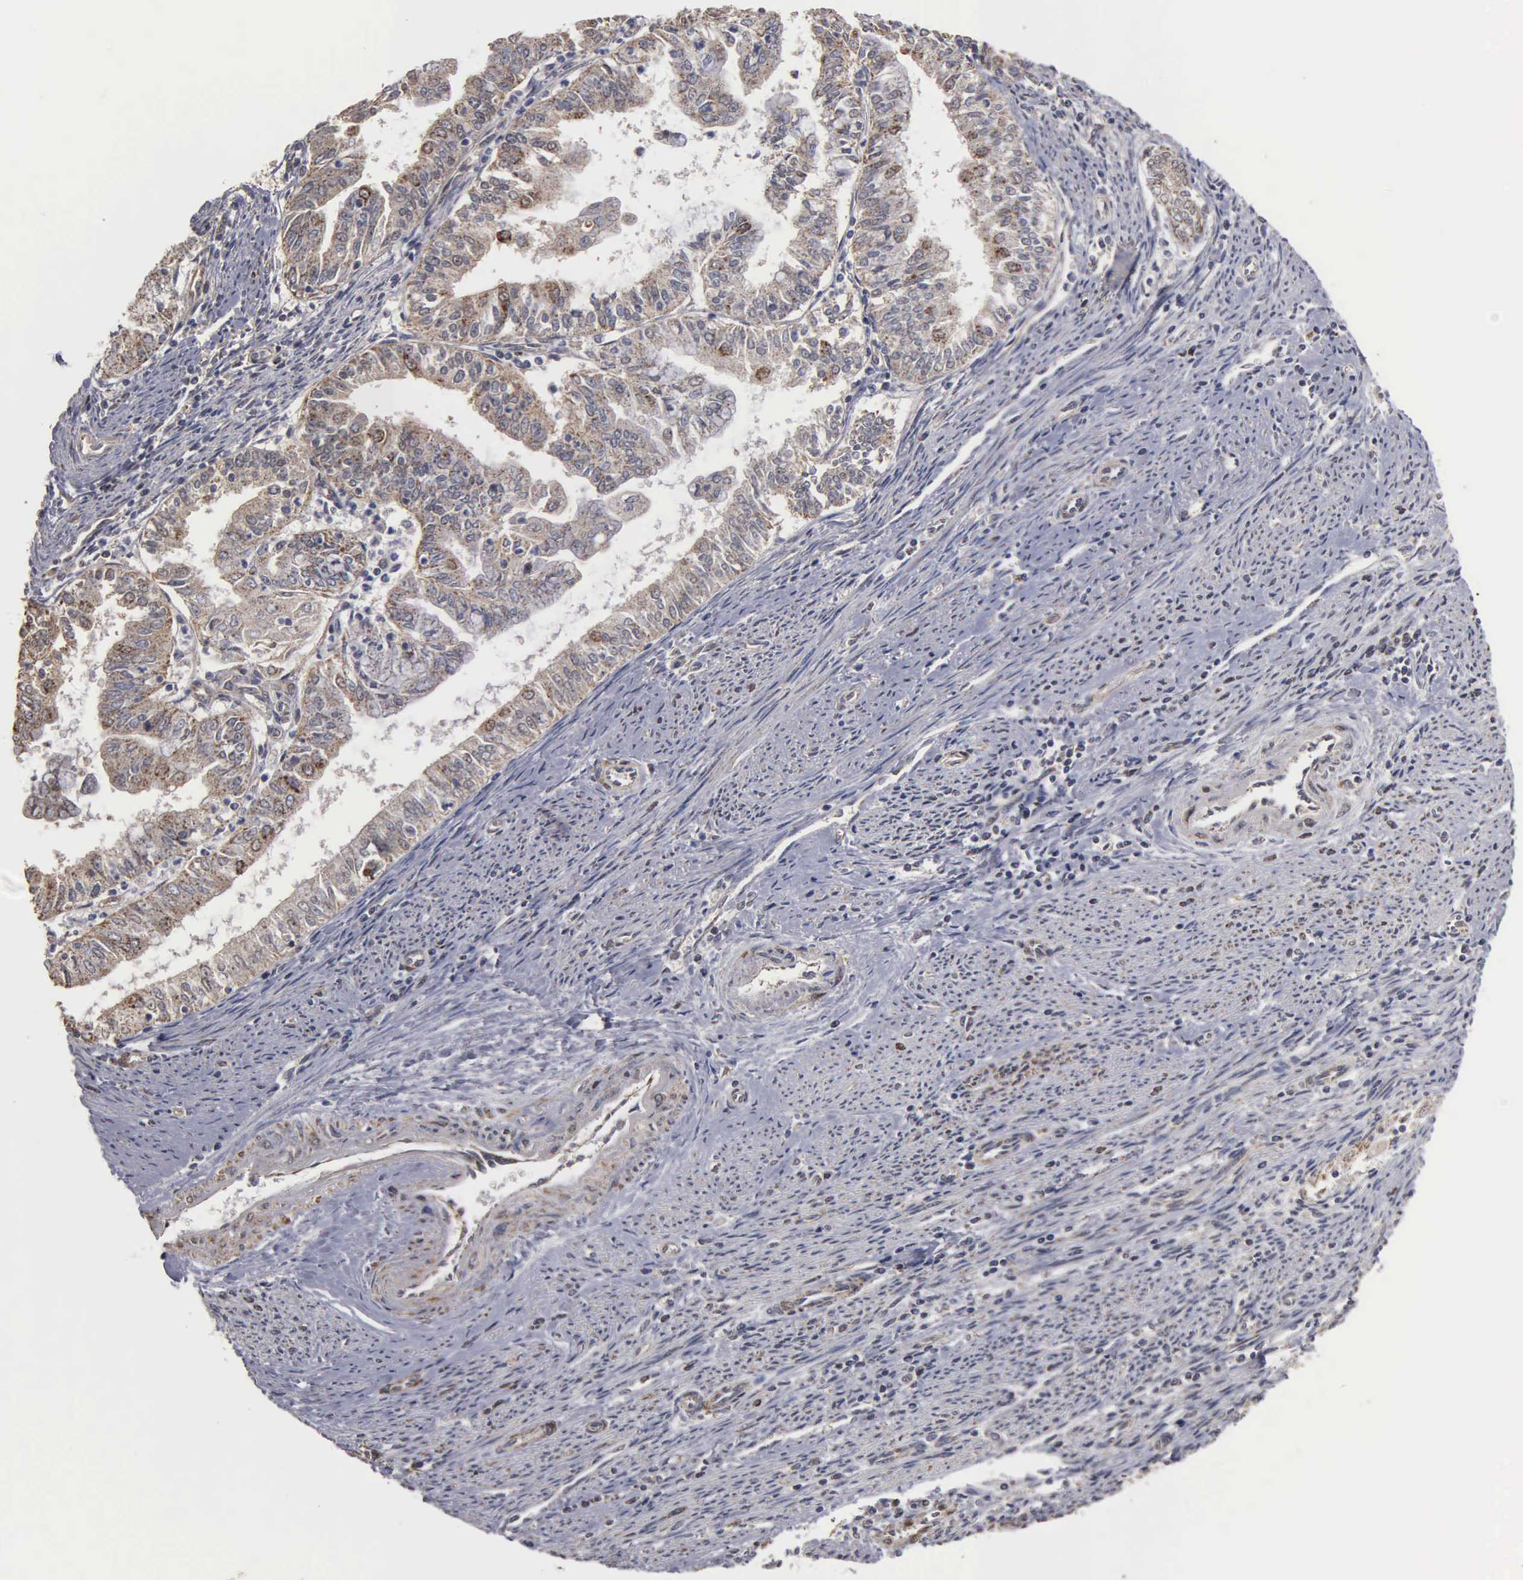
{"staining": {"intensity": "weak", "quantity": "25%-75%", "location": "cytoplasmic/membranous"}, "tissue": "endometrial cancer", "cell_type": "Tumor cells", "image_type": "cancer", "snomed": [{"axis": "morphology", "description": "Adenocarcinoma, NOS"}, {"axis": "topography", "description": "Endometrium"}], "caption": "The histopathology image demonstrates staining of adenocarcinoma (endometrial), revealing weak cytoplasmic/membranous protein expression (brown color) within tumor cells.", "gene": "NGDN", "patient": {"sex": "female", "age": 75}}